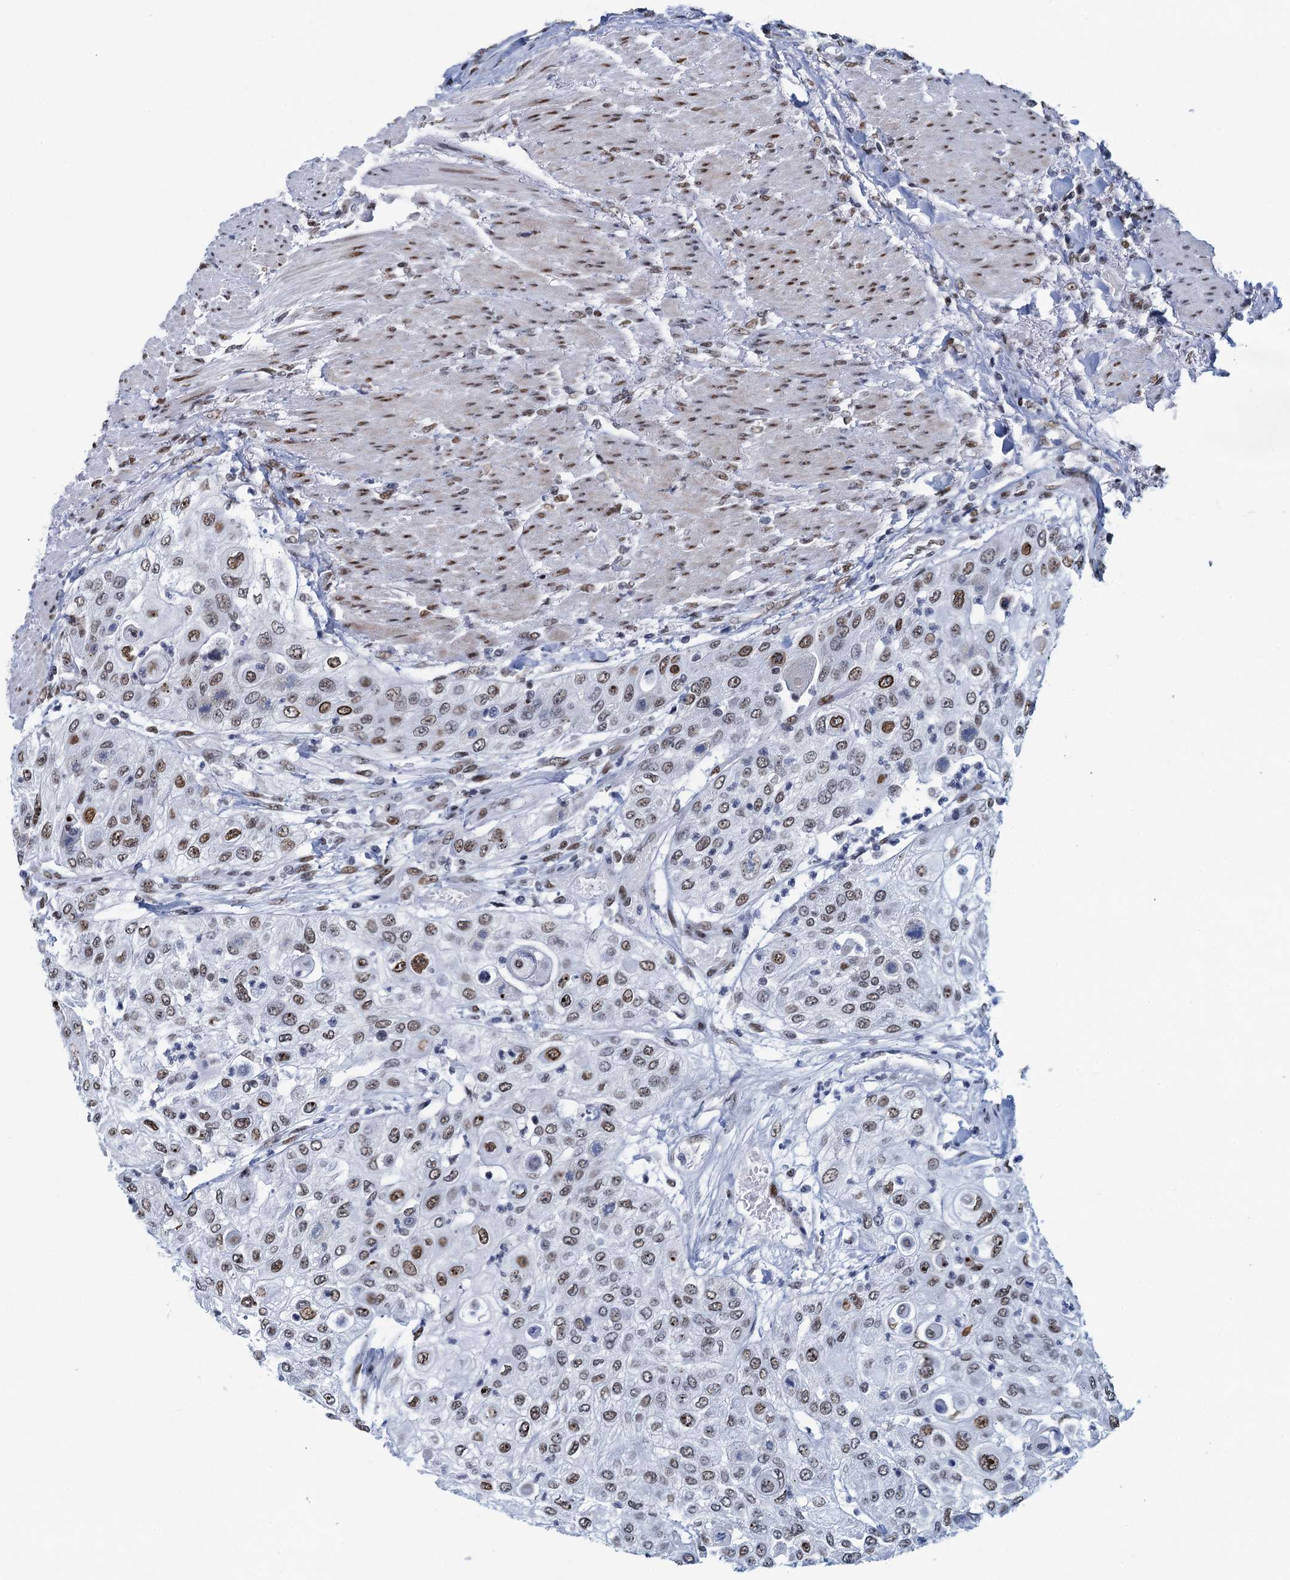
{"staining": {"intensity": "moderate", "quantity": "<25%", "location": "nuclear"}, "tissue": "urothelial cancer", "cell_type": "Tumor cells", "image_type": "cancer", "snomed": [{"axis": "morphology", "description": "Urothelial carcinoma, High grade"}, {"axis": "topography", "description": "Urinary bladder"}], "caption": "Protein analysis of high-grade urothelial carcinoma tissue demonstrates moderate nuclear positivity in approximately <25% of tumor cells.", "gene": "HNRNPUL2", "patient": {"sex": "female", "age": 79}}